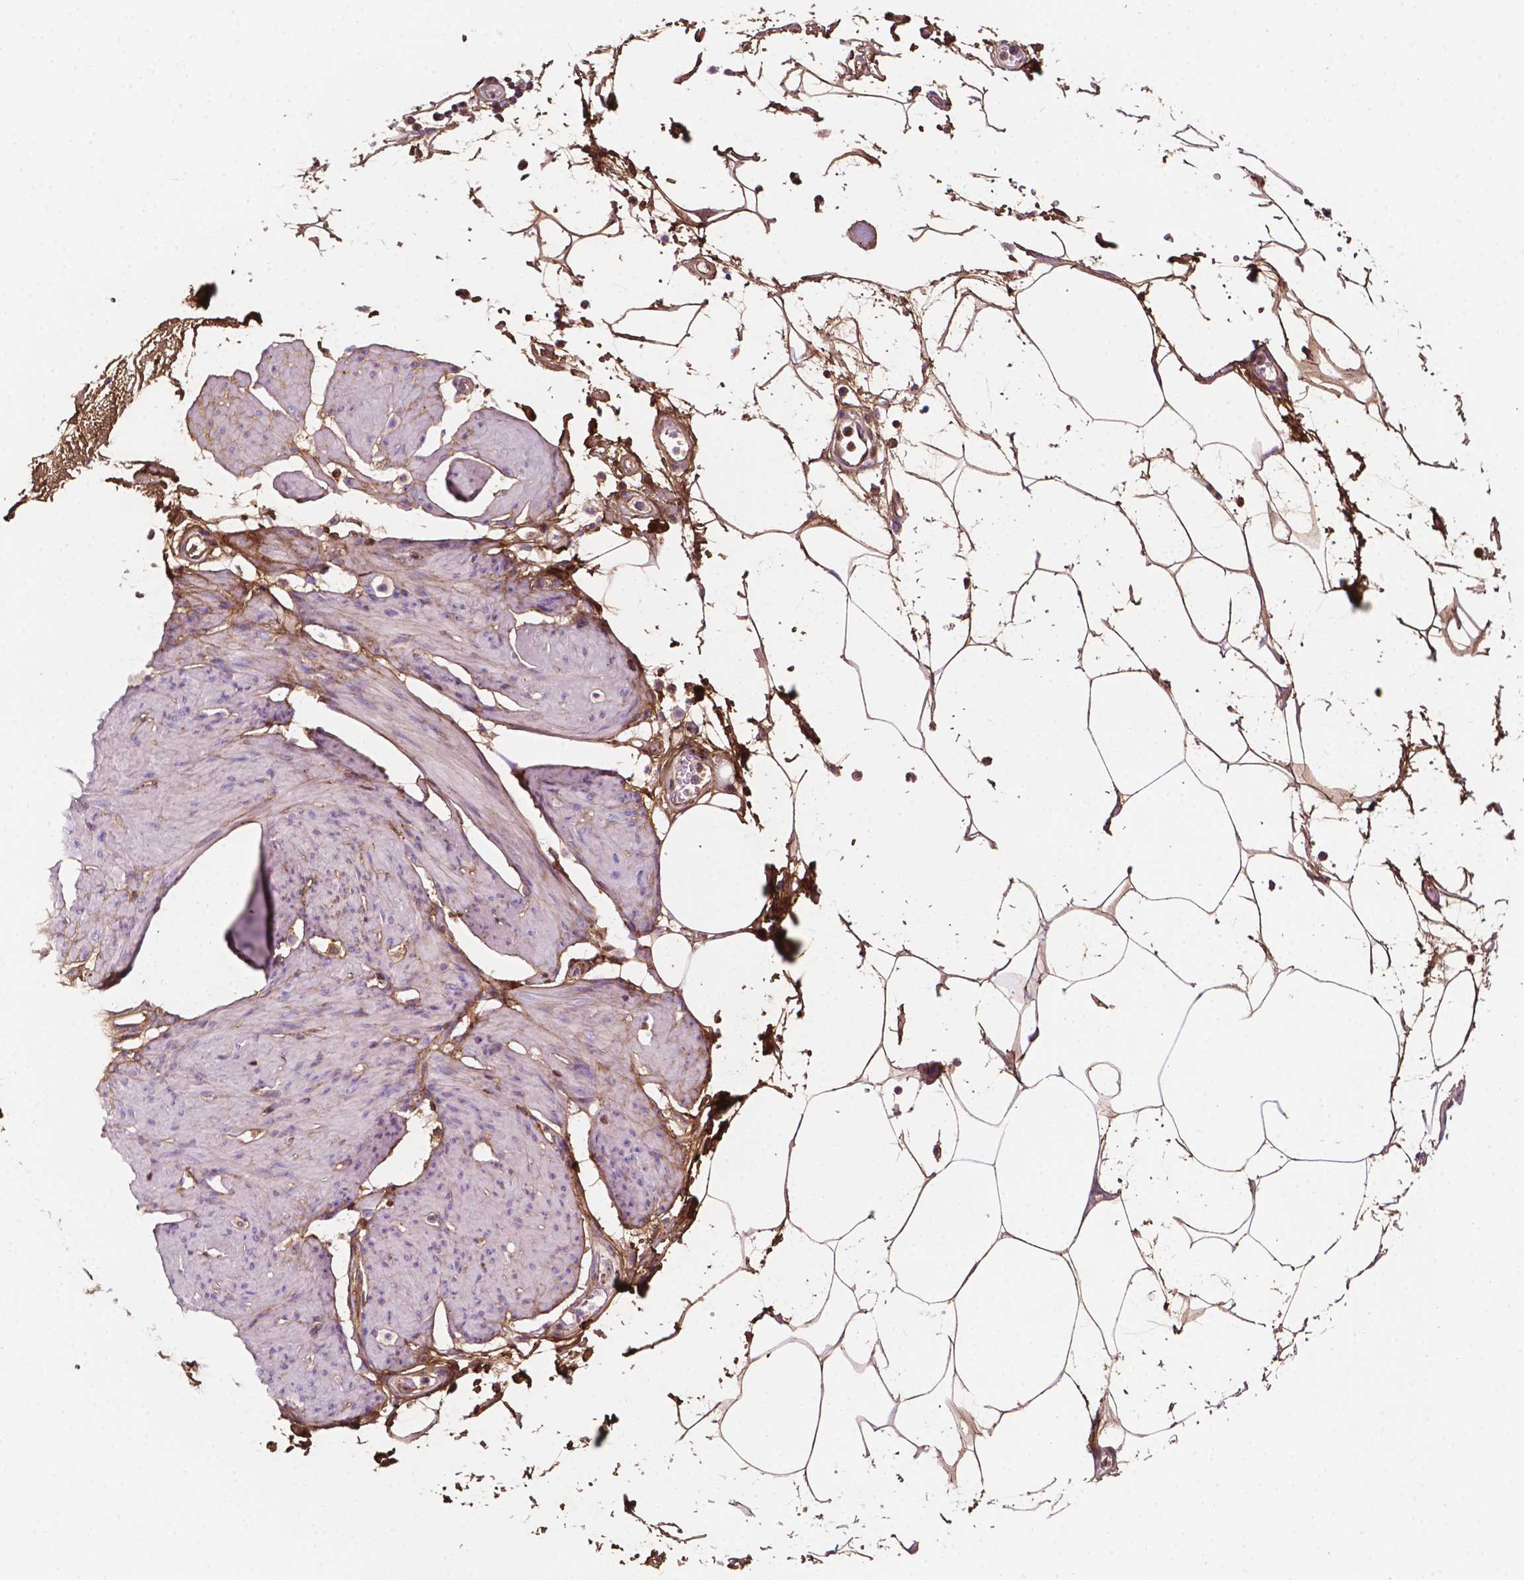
{"staining": {"intensity": "moderate", "quantity": "<25%", "location": "nuclear"}, "tissue": "smooth muscle", "cell_type": "Smooth muscle cells", "image_type": "normal", "snomed": [{"axis": "morphology", "description": "Normal tissue, NOS"}, {"axis": "topography", "description": "Adipose tissue"}, {"axis": "topography", "description": "Smooth muscle"}, {"axis": "topography", "description": "Peripheral nerve tissue"}], "caption": "Immunohistochemical staining of unremarkable human smooth muscle reveals <25% levels of moderate nuclear protein positivity in about <25% of smooth muscle cells. Nuclei are stained in blue.", "gene": "DCN", "patient": {"sex": "male", "age": 83}}